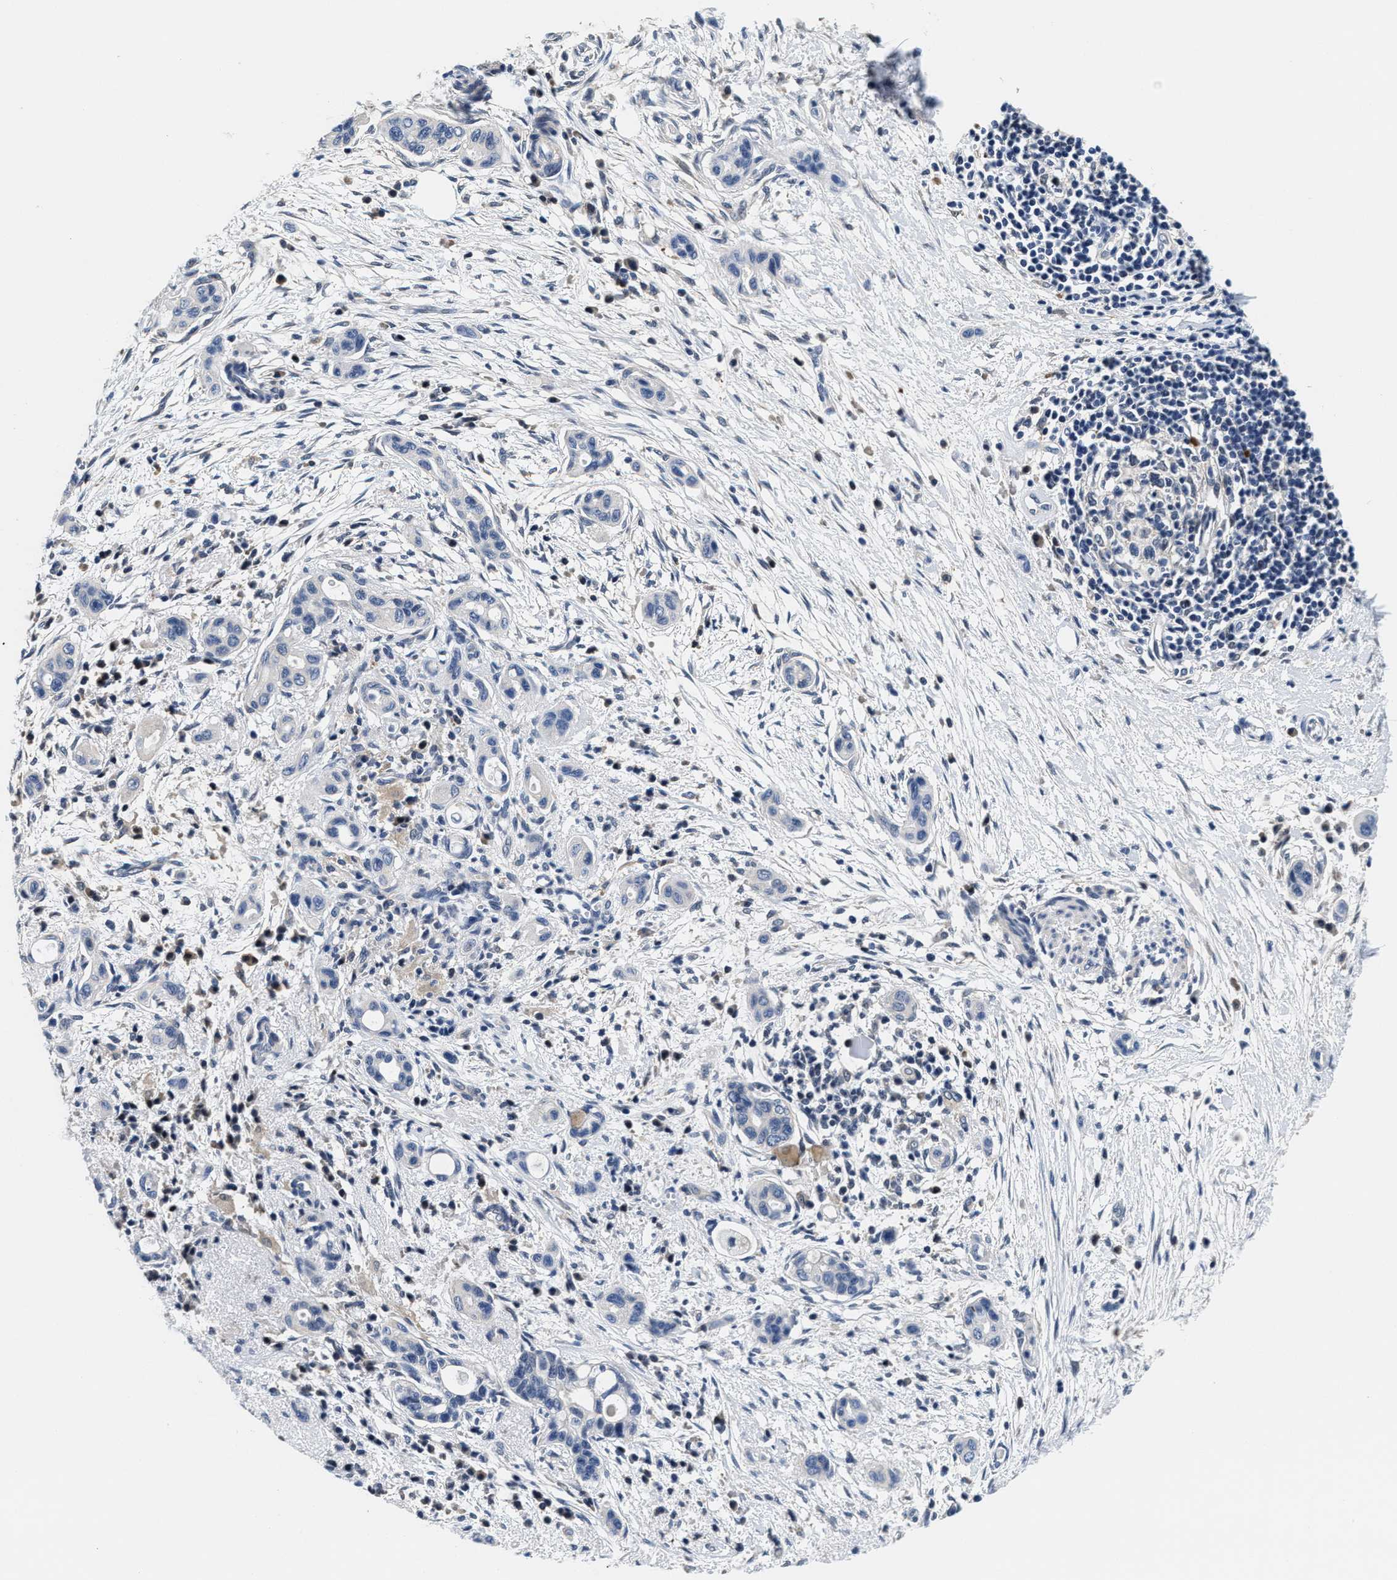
{"staining": {"intensity": "negative", "quantity": "none", "location": "none"}, "tissue": "pancreatic cancer", "cell_type": "Tumor cells", "image_type": "cancer", "snomed": [{"axis": "morphology", "description": "Adenocarcinoma, NOS"}, {"axis": "topography", "description": "Pancreas"}], "caption": "The photomicrograph displays no significant expression in tumor cells of pancreatic cancer (adenocarcinoma).", "gene": "PHPT1", "patient": {"sex": "male", "age": 59}}